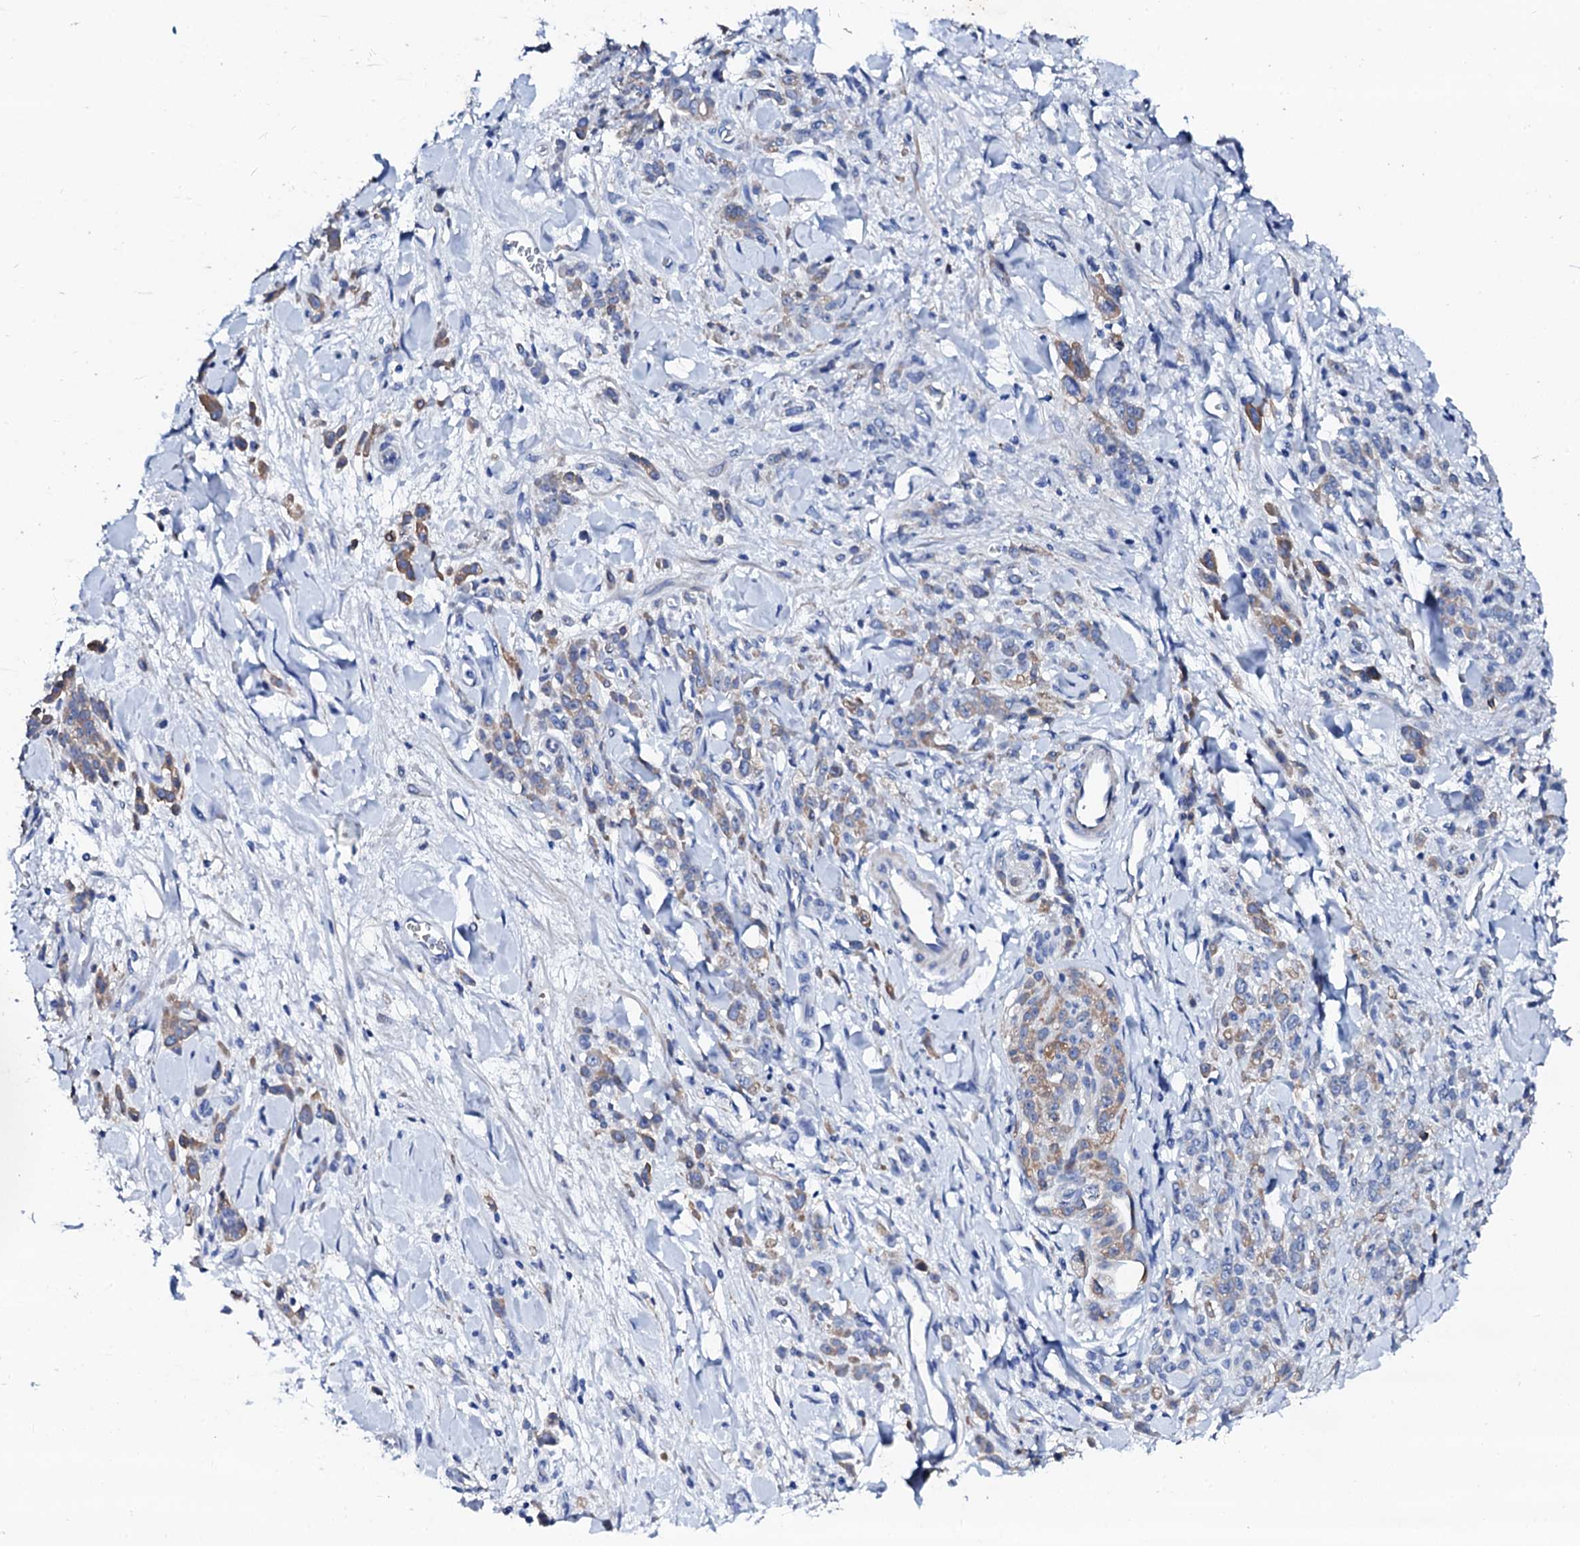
{"staining": {"intensity": "weak", "quantity": ">75%", "location": "cytoplasmic/membranous"}, "tissue": "stomach cancer", "cell_type": "Tumor cells", "image_type": "cancer", "snomed": [{"axis": "morphology", "description": "Normal tissue, NOS"}, {"axis": "morphology", "description": "Adenocarcinoma, NOS"}, {"axis": "topography", "description": "Stomach"}], "caption": "Stomach cancer (adenocarcinoma) was stained to show a protein in brown. There is low levels of weak cytoplasmic/membranous staining in approximately >75% of tumor cells.", "gene": "GLB1L3", "patient": {"sex": "male", "age": 82}}